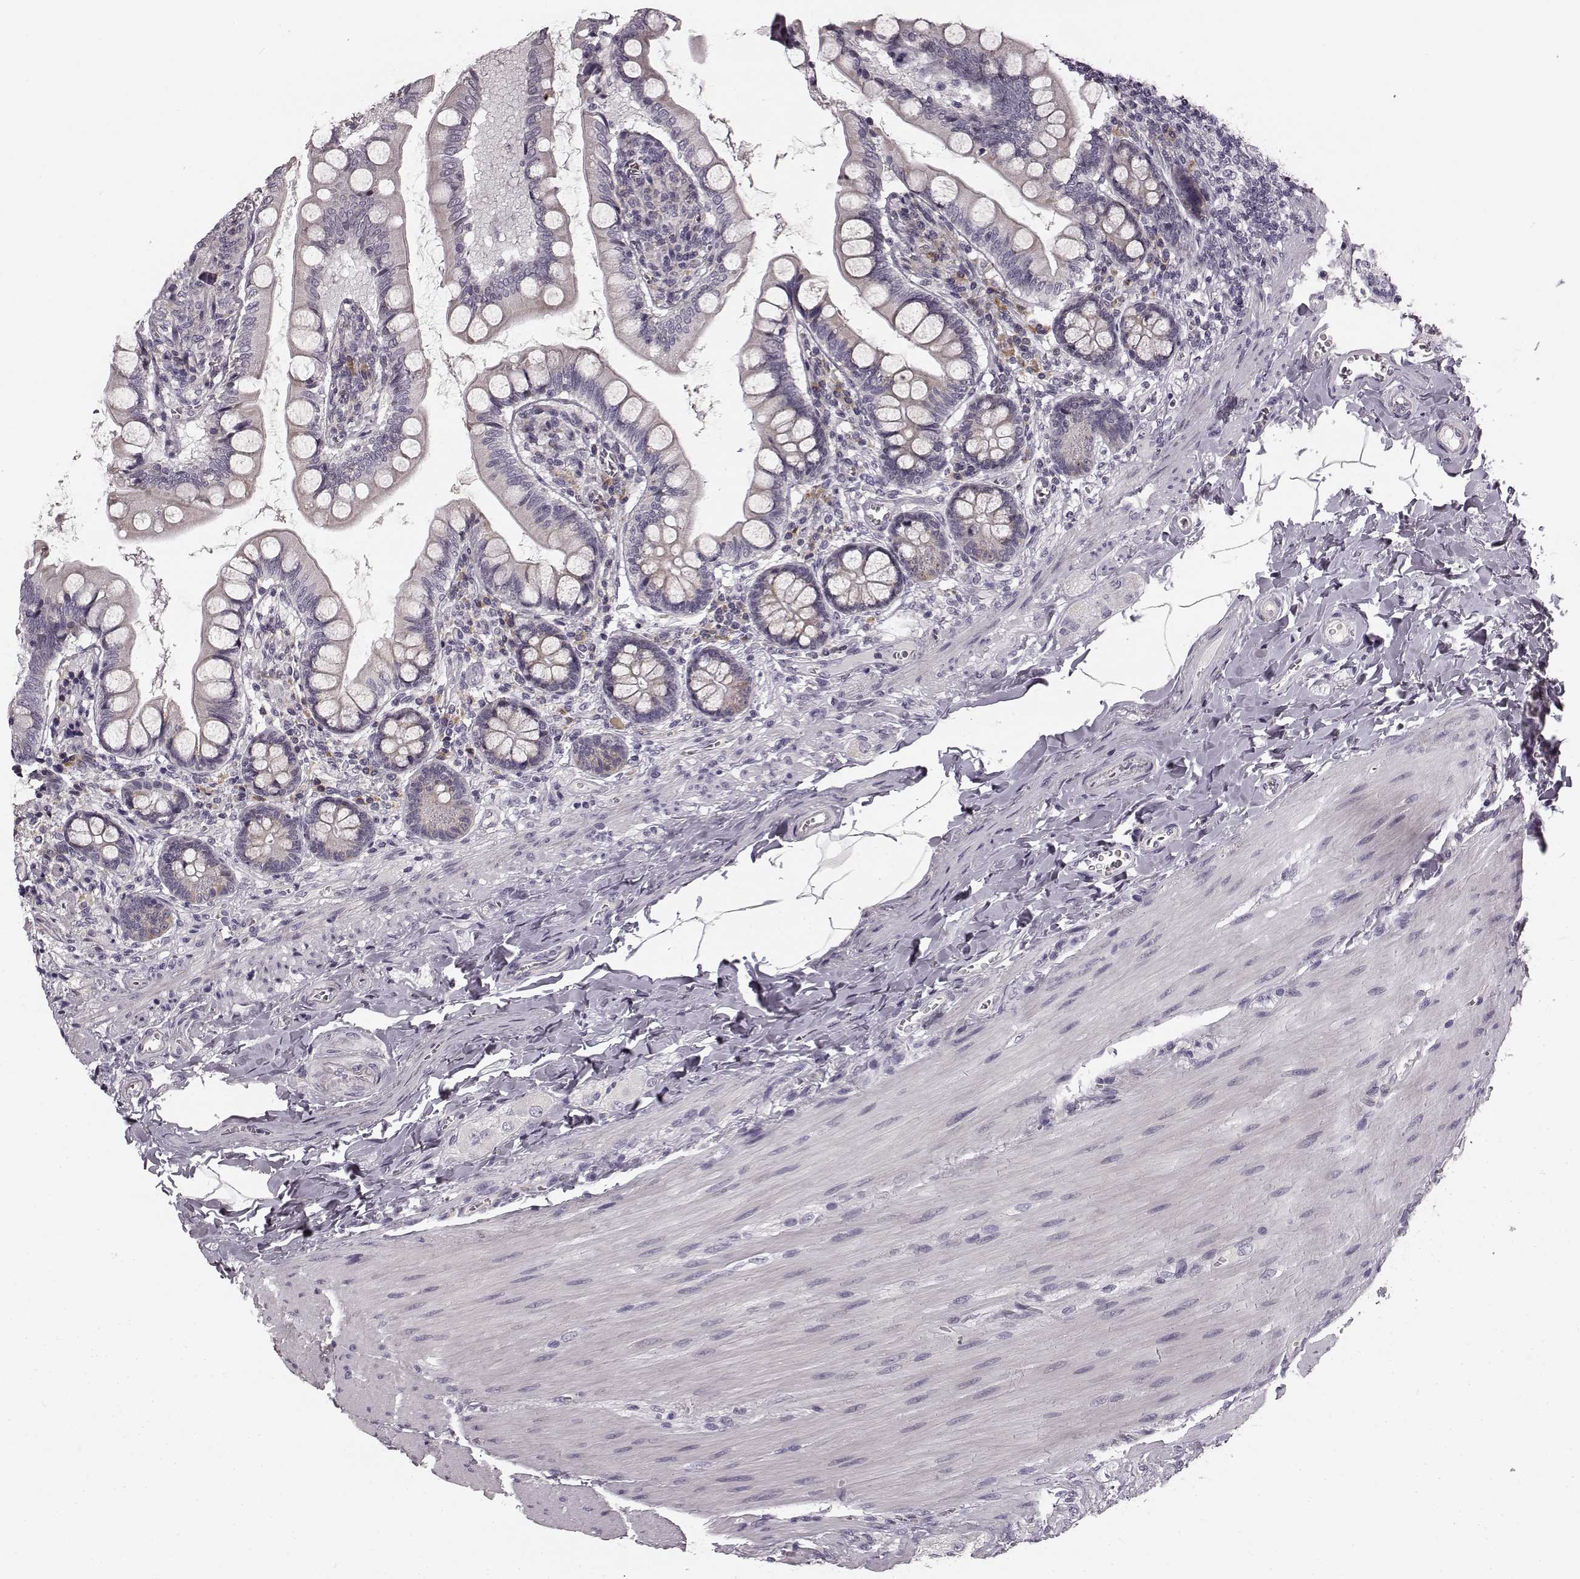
{"staining": {"intensity": "weak", "quantity": "25%-75%", "location": "cytoplasmic/membranous"}, "tissue": "small intestine", "cell_type": "Glandular cells", "image_type": "normal", "snomed": [{"axis": "morphology", "description": "Normal tissue, NOS"}, {"axis": "topography", "description": "Small intestine"}], "caption": "IHC (DAB) staining of normal human small intestine shows weak cytoplasmic/membranous protein staining in about 25%-75% of glandular cells.", "gene": "FAM234B", "patient": {"sex": "female", "age": 56}}